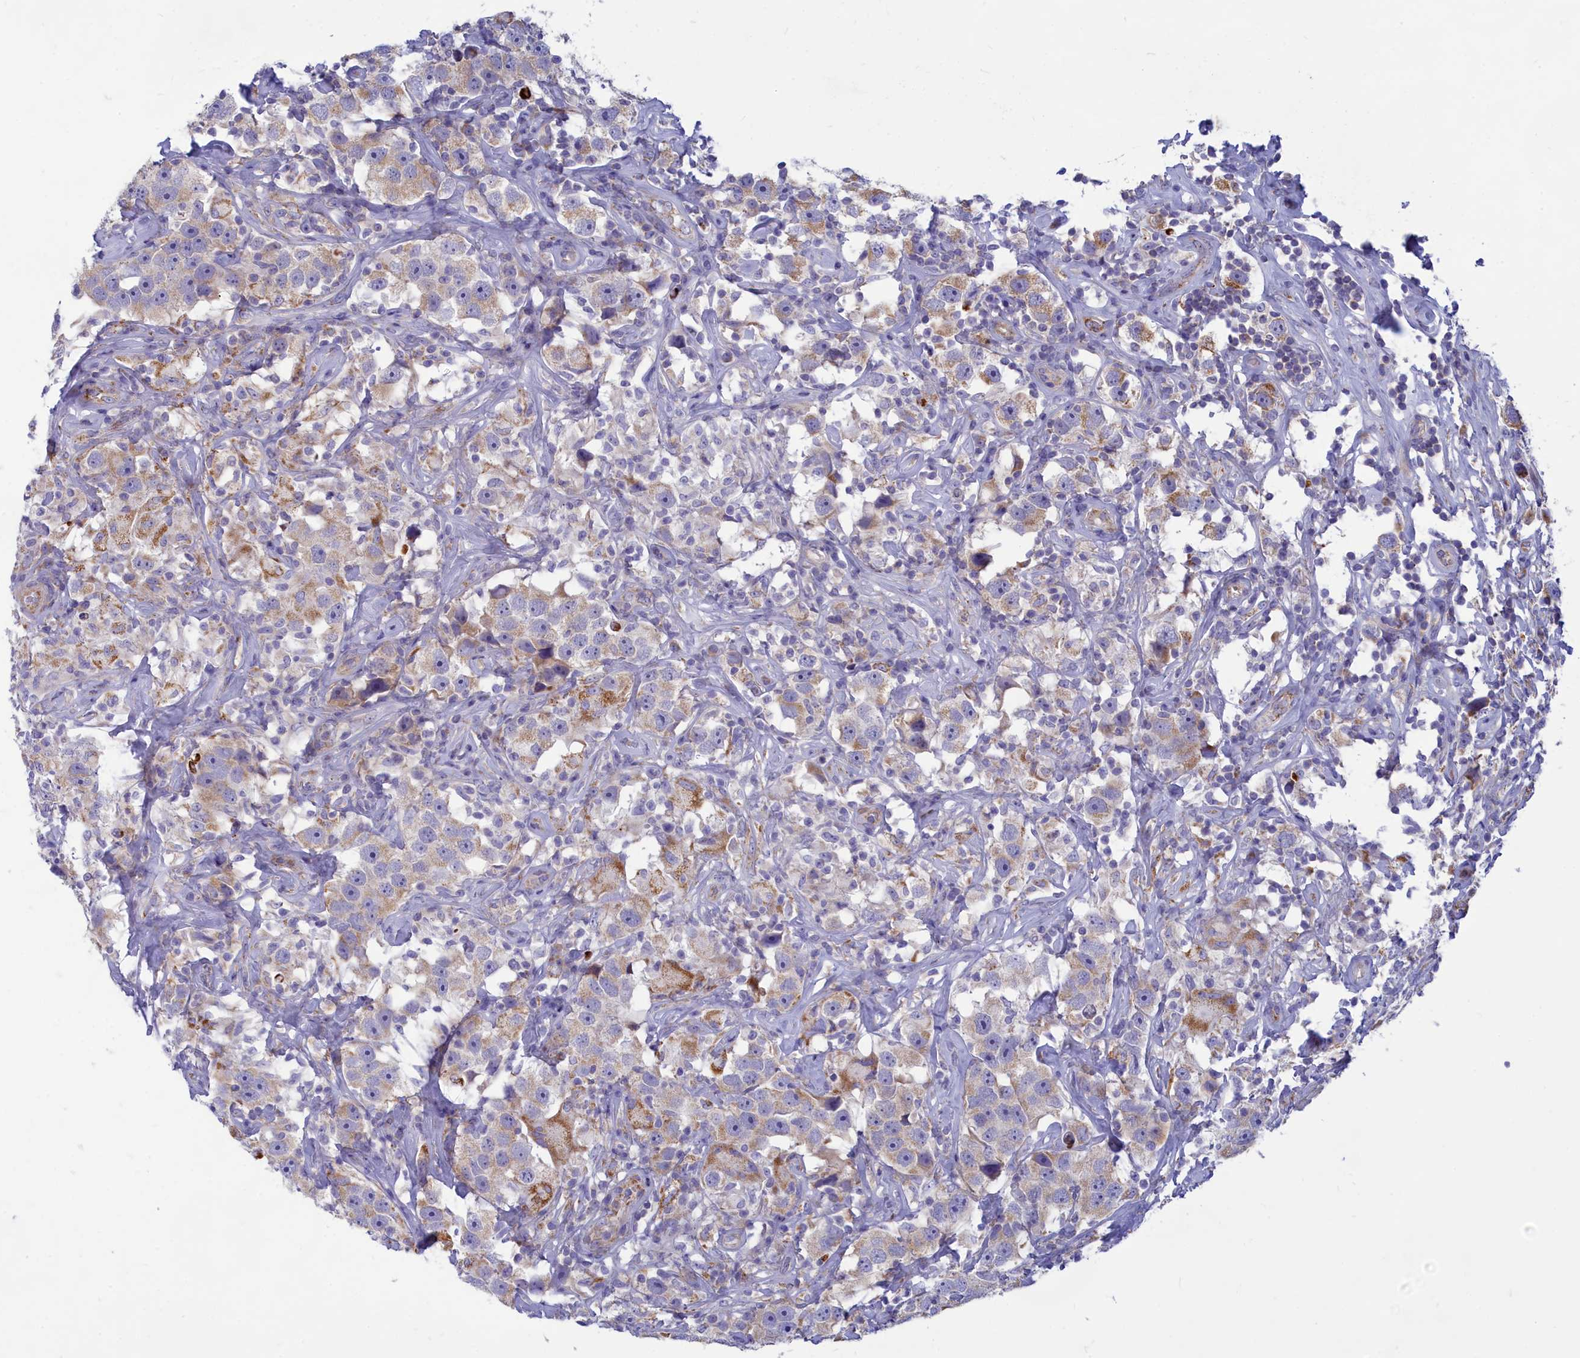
{"staining": {"intensity": "moderate", "quantity": "25%-75%", "location": "cytoplasmic/membranous"}, "tissue": "testis cancer", "cell_type": "Tumor cells", "image_type": "cancer", "snomed": [{"axis": "morphology", "description": "Seminoma, NOS"}, {"axis": "topography", "description": "Testis"}], "caption": "The immunohistochemical stain labels moderate cytoplasmic/membranous expression in tumor cells of testis cancer tissue. (Stains: DAB (3,3'-diaminobenzidine) in brown, nuclei in blue, Microscopy: brightfield microscopy at high magnification).", "gene": "TMEM30B", "patient": {"sex": "male", "age": 49}}